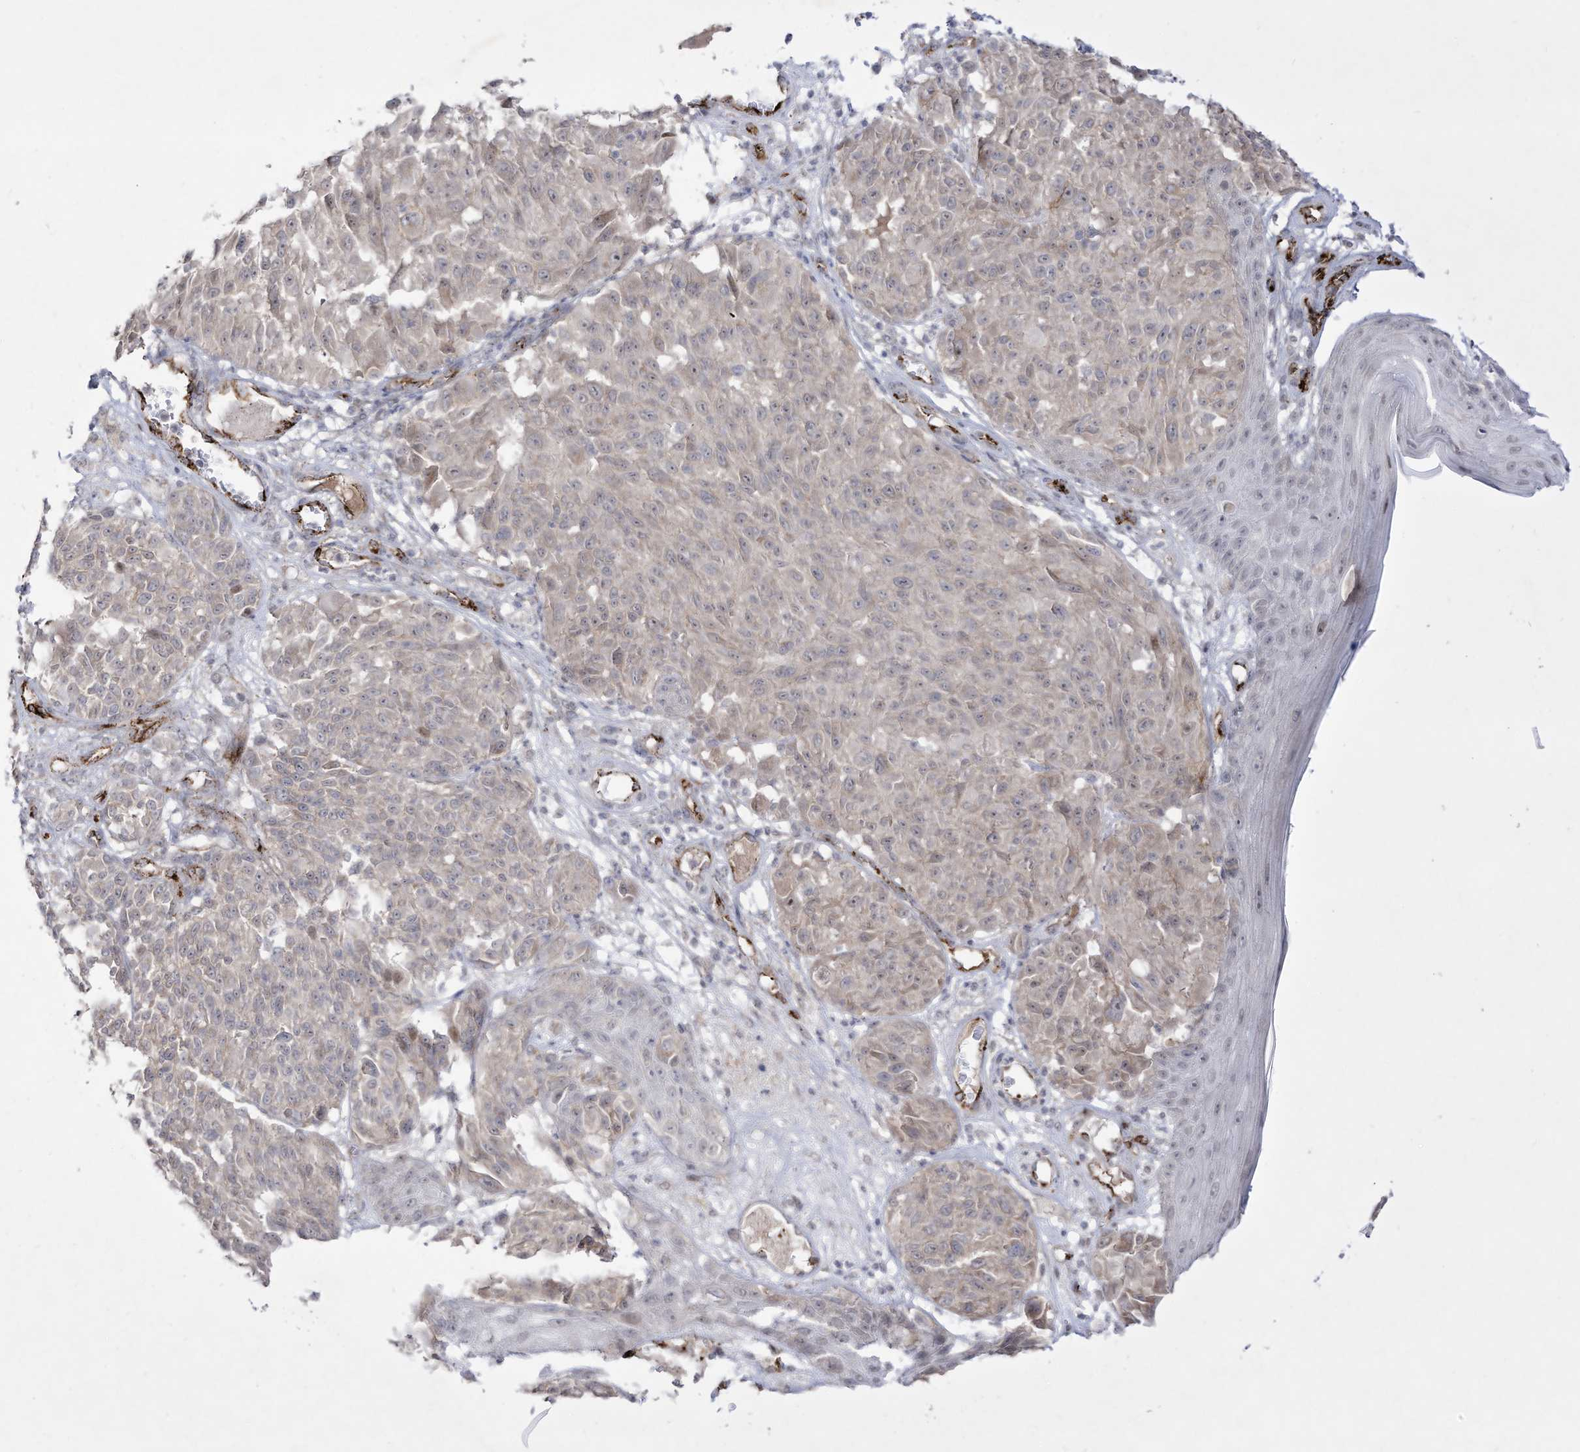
{"staining": {"intensity": "weak", "quantity": "<25%", "location": "cytoplasmic/membranous"}, "tissue": "melanoma", "cell_type": "Tumor cells", "image_type": "cancer", "snomed": [{"axis": "morphology", "description": "Malignant melanoma, NOS"}, {"axis": "topography", "description": "Skin"}], "caption": "Tumor cells show no significant protein staining in melanoma.", "gene": "ZGRF1", "patient": {"sex": "male", "age": 83}}